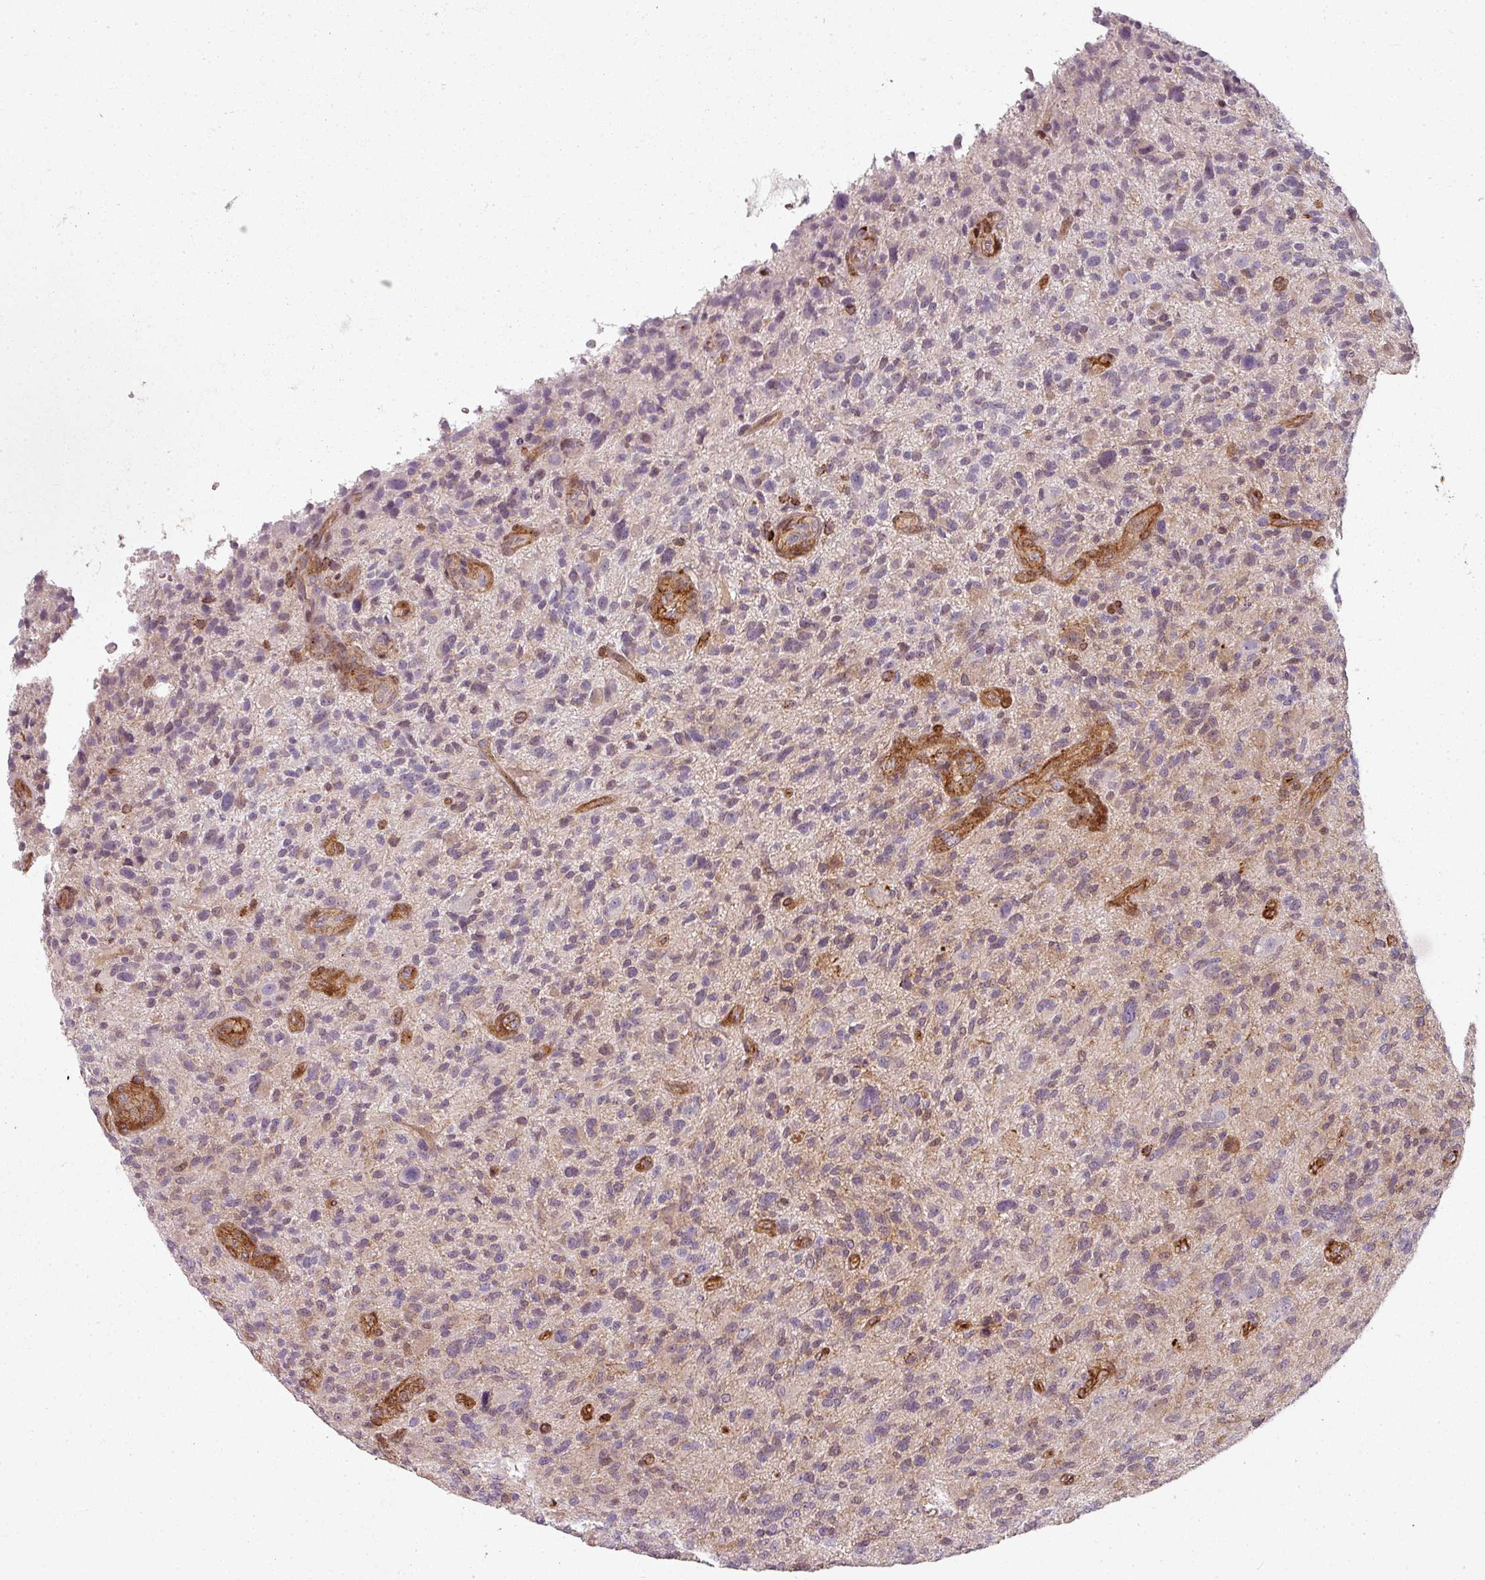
{"staining": {"intensity": "negative", "quantity": "none", "location": "none"}, "tissue": "glioma", "cell_type": "Tumor cells", "image_type": "cancer", "snomed": [{"axis": "morphology", "description": "Glioma, malignant, High grade"}, {"axis": "topography", "description": "Brain"}], "caption": "Immunohistochemistry (IHC) histopathology image of malignant glioma (high-grade) stained for a protein (brown), which reveals no positivity in tumor cells.", "gene": "CLIC1", "patient": {"sex": "male", "age": 47}}